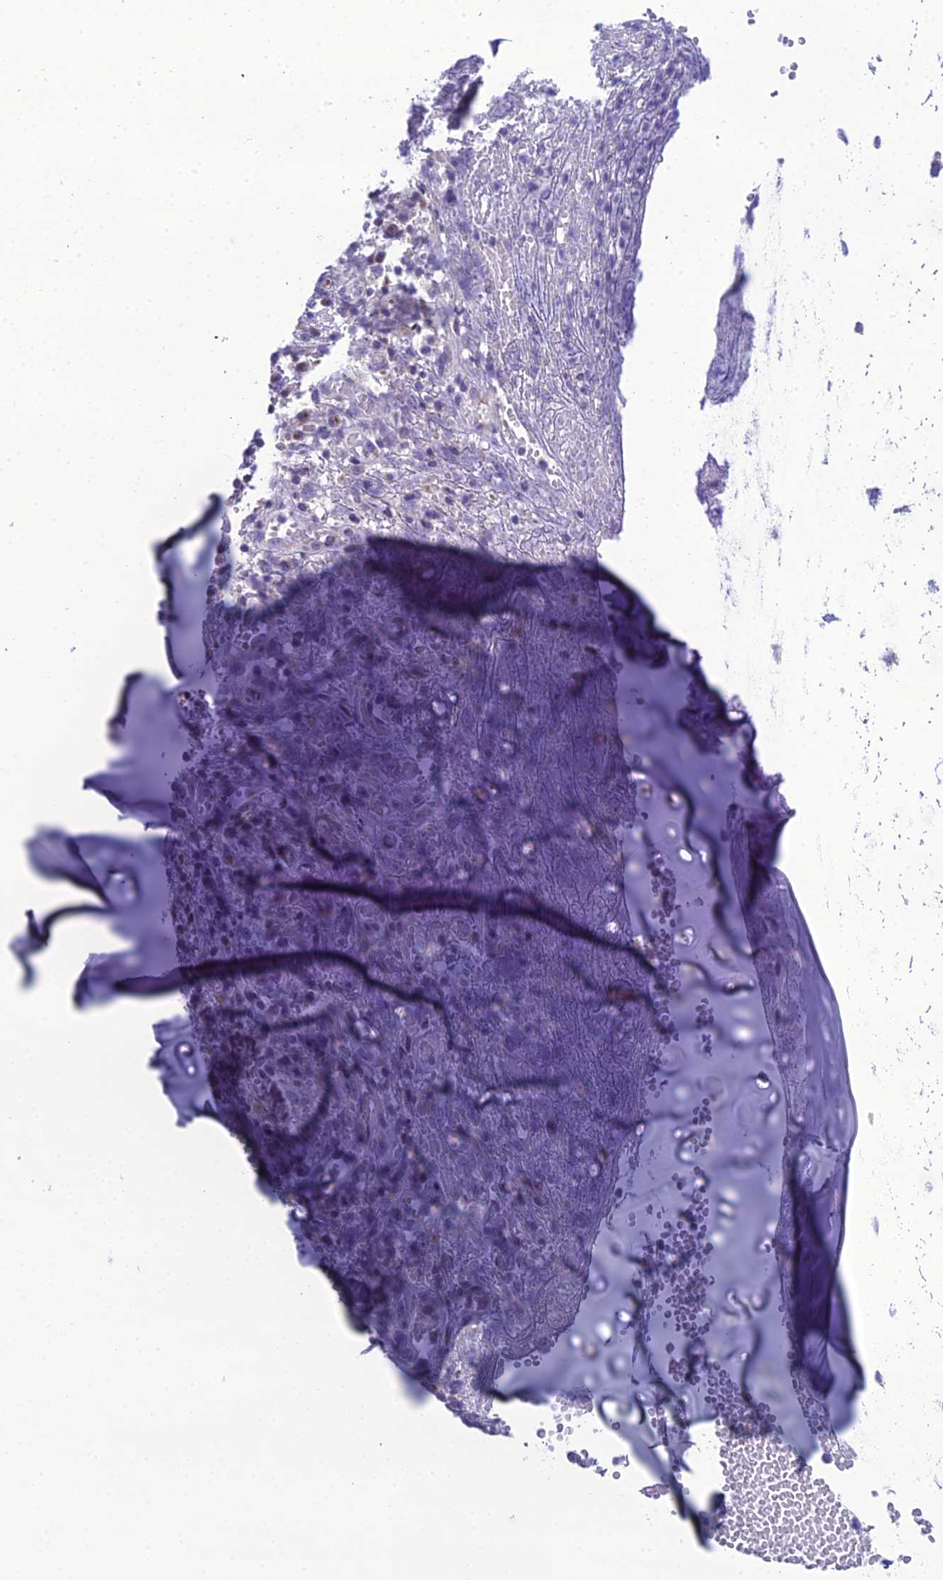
{"staining": {"intensity": "negative", "quantity": "none", "location": "none"}, "tissue": "soft tissue", "cell_type": "Chondrocytes", "image_type": "normal", "snomed": [{"axis": "morphology", "description": "Normal tissue, NOS"}, {"axis": "morphology", "description": "Basal cell carcinoma"}, {"axis": "topography", "description": "Cartilage tissue"}, {"axis": "topography", "description": "Nasopharynx"}, {"axis": "topography", "description": "Oral tissue"}], "caption": "Chondrocytes are negative for protein expression in unremarkable human soft tissue. (DAB (3,3'-diaminobenzidine) IHC with hematoxylin counter stain).", "gene": "B9D2", "patient": {"sex": "female", "age": 77}}